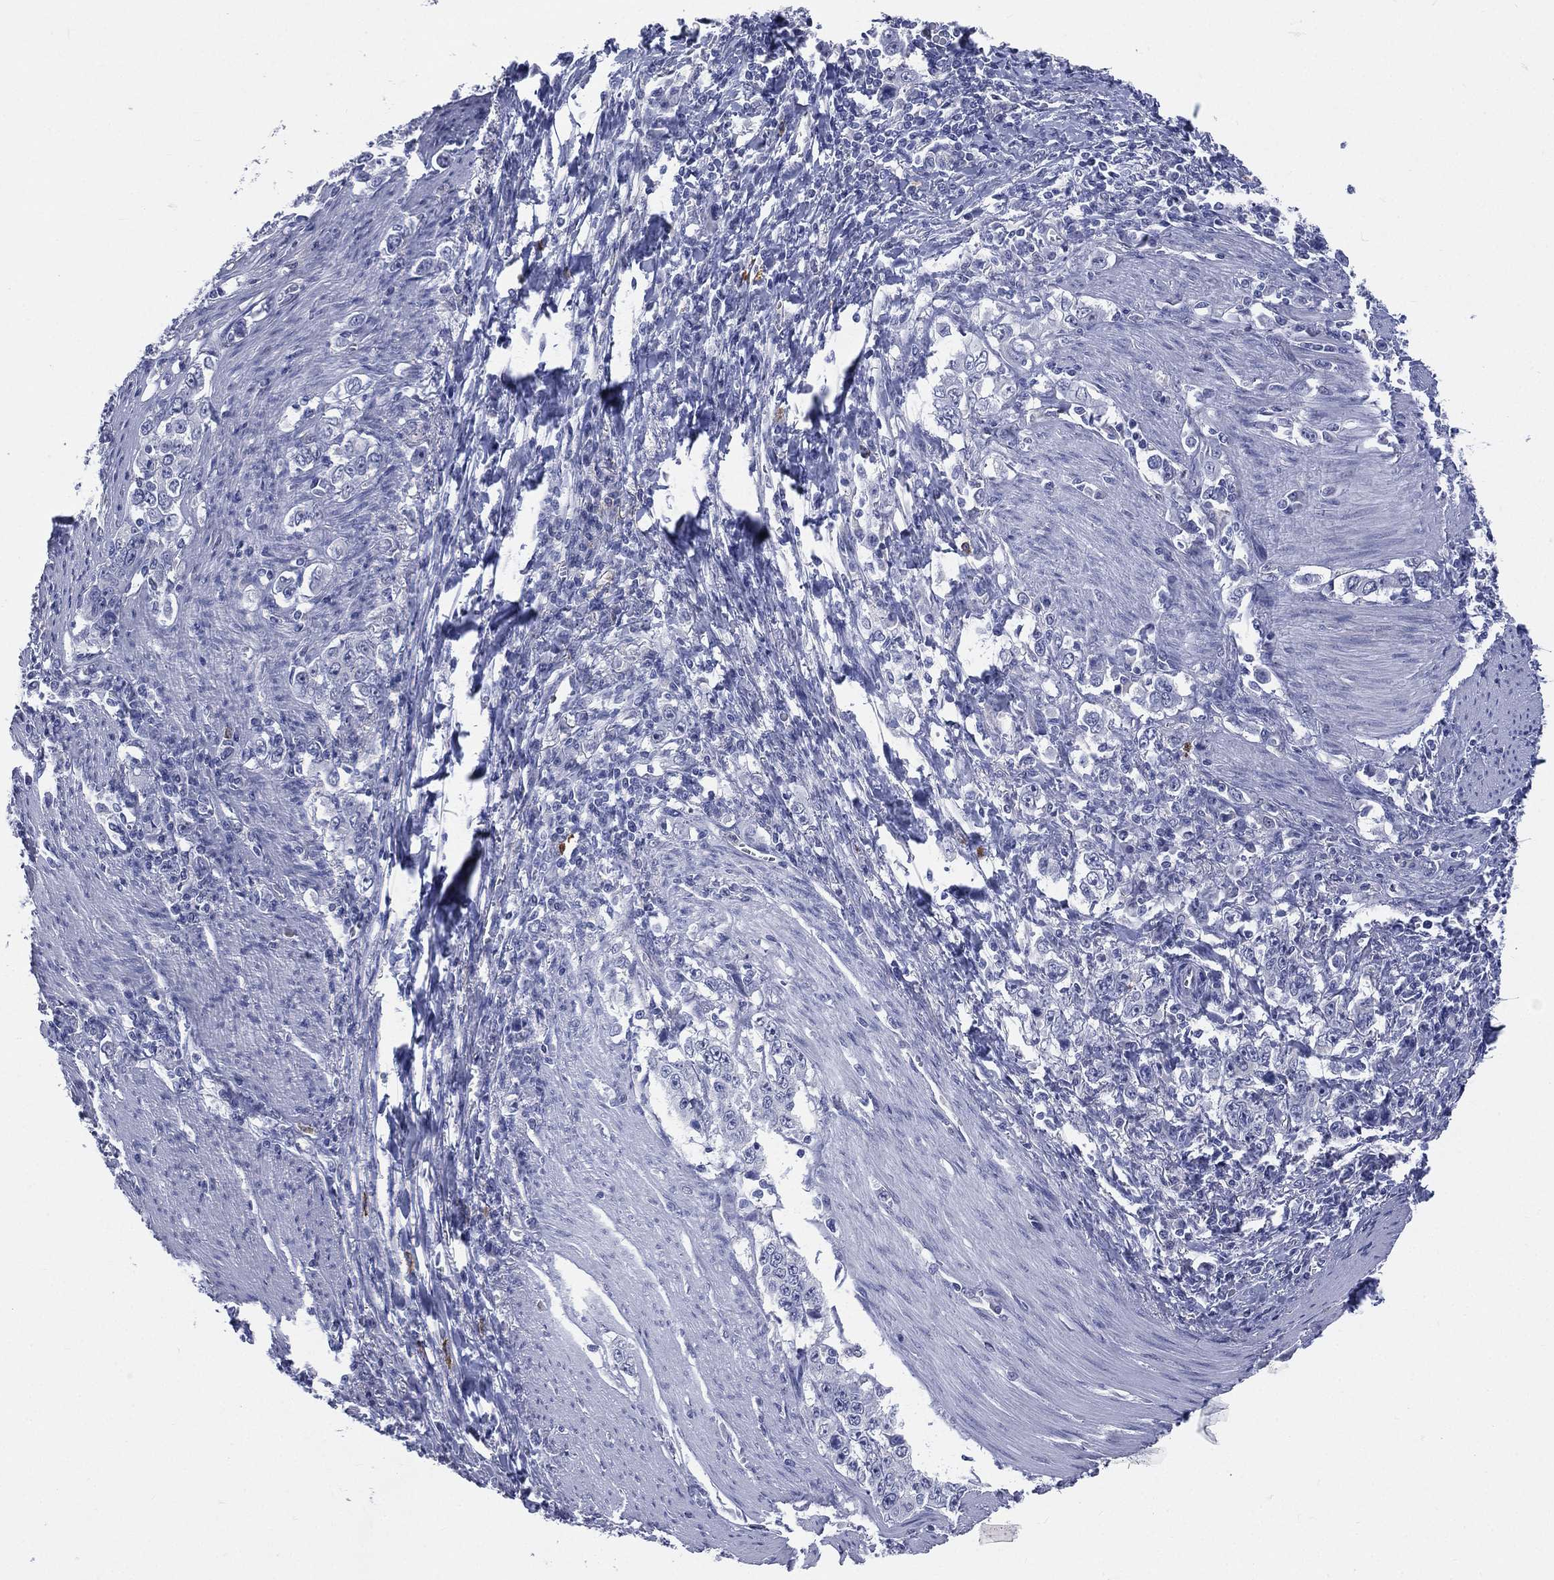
{"staining": {"intensity": "negative", "quantity": "none", "location": "none"}, "tissue": "stomach cancer", "cell_type": "Tumor cells", "image_type": "cancer", "snomed": [{"axis": "morphology", "description": "Adenocarcinoma, NOS"}, {"axis": "topography", "description": "Stomach, lower"}], "caption": "Adenocarcinoma (stomach) was stained to show a protein in brown. There is no significant positivity in tumor cells.", "gene": "AKAP3", "patient": {"sex": "female", "age": 72}}